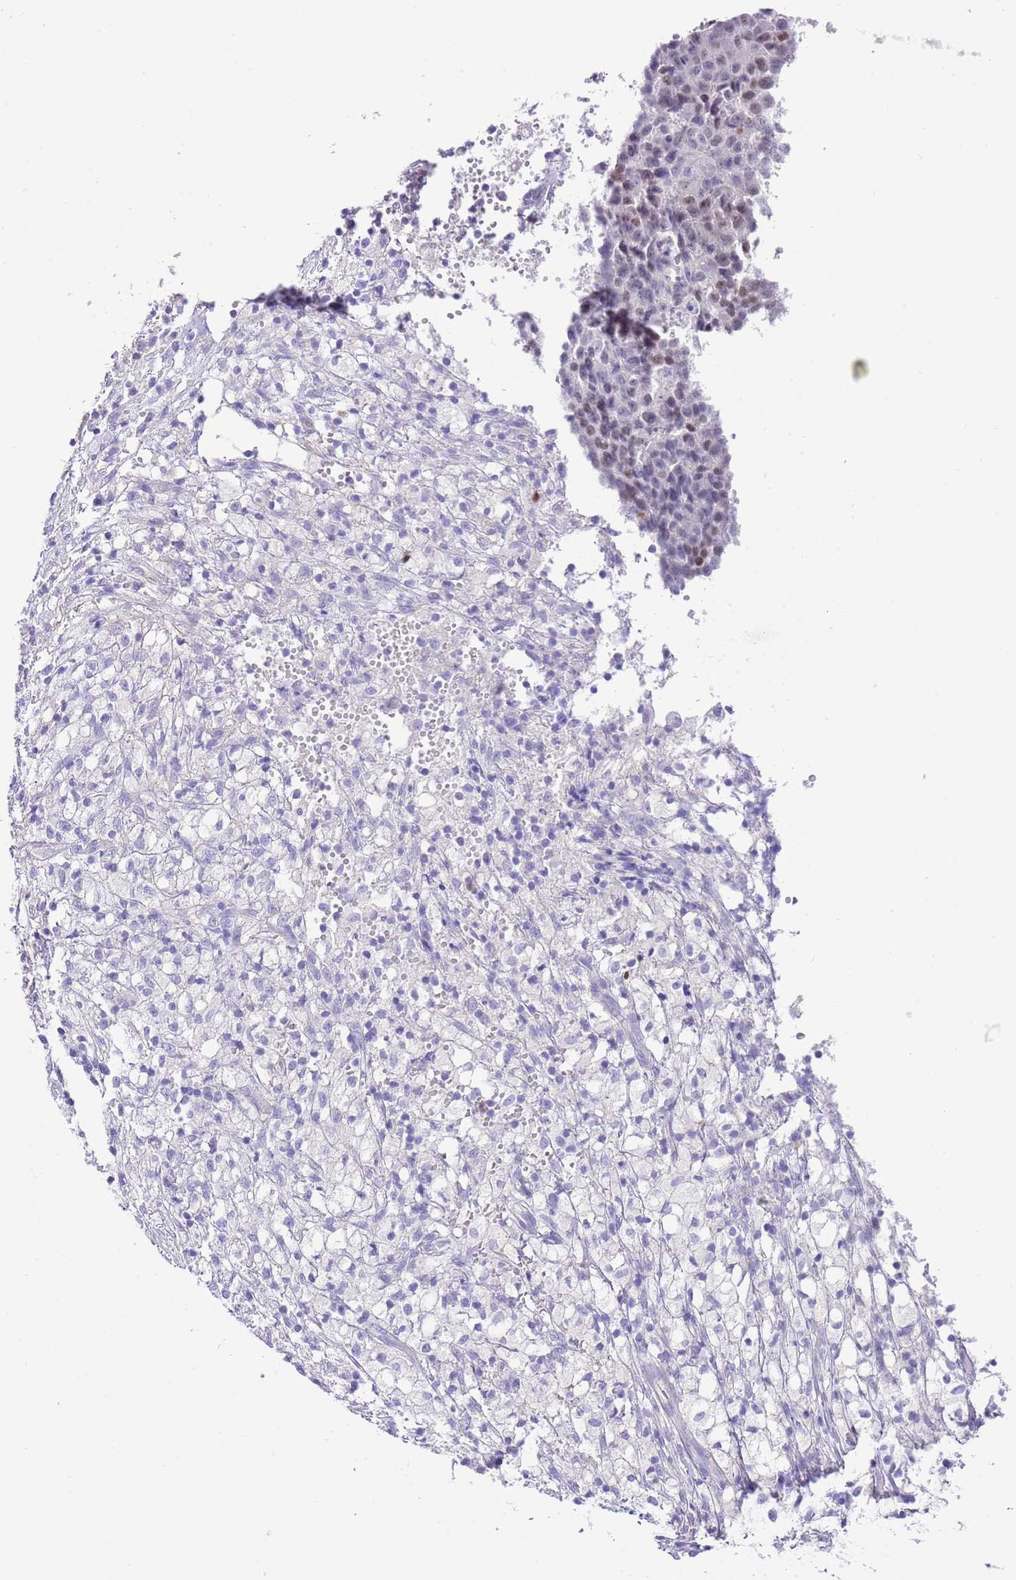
{"staining": {"intensity": "weak", "quantity": "<25%", "location": "nuclear"}, "tissue": "ovarian cancer", "cell_type": "Tumor cells", "image_type": "cancer", "snomed": [{"axis": "morphology", "description": "Carcinoma, endometroid"}, {"axis": "topography", "description": "Ovary"}], "caption": "The immunohistochemistry photomicrograph has no significant positivity in tumor cells of ovarian cancer tissue.", "gene": "BHLHA15", "patient": {"sex": "female", "age": 42}}